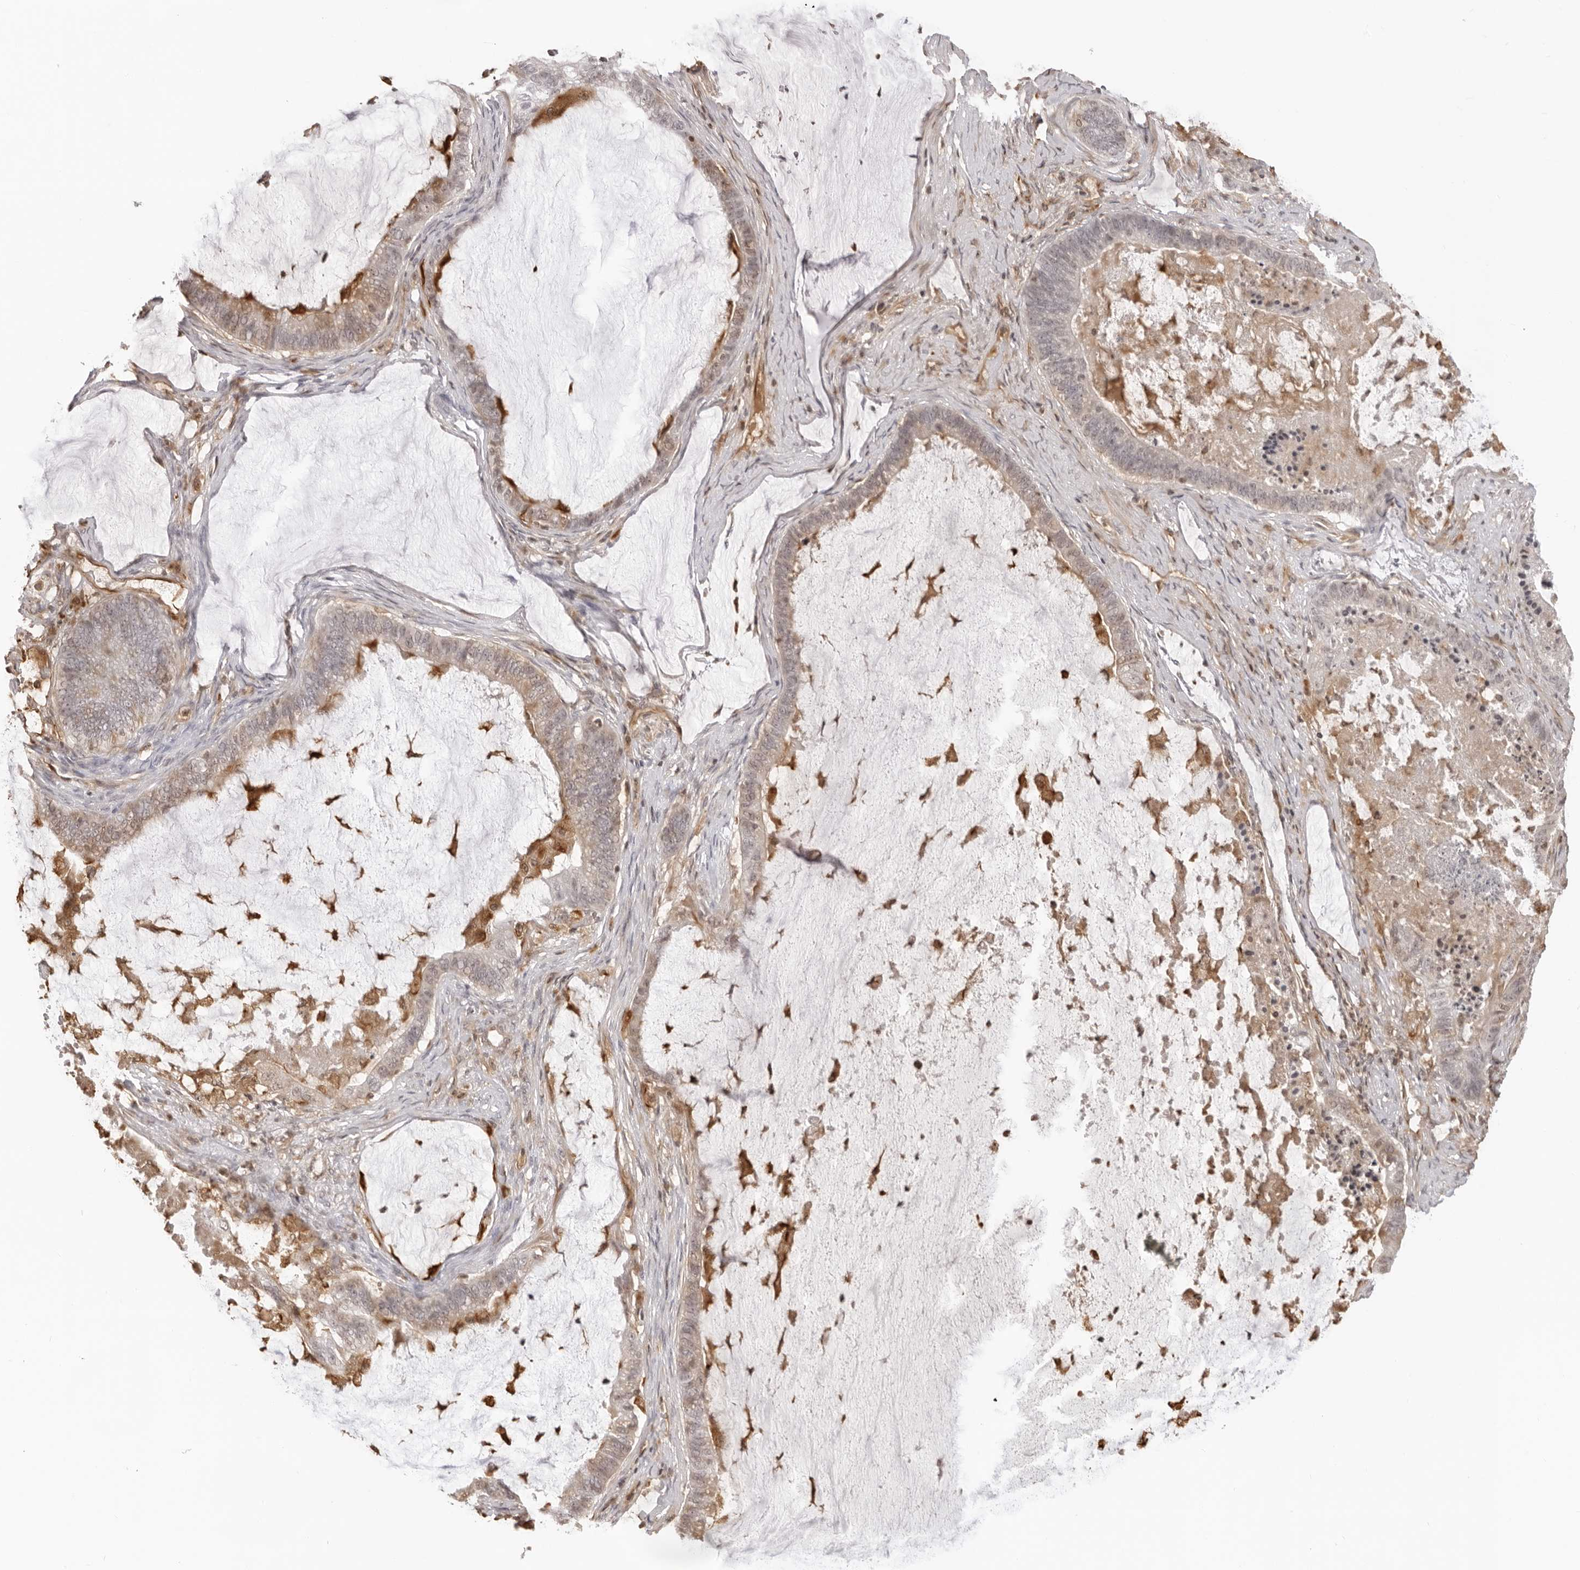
{"staining": {"intensity": "moderate", "quantity": "<25%", "location": "cytoplasmic/membranous,nuclear"}, "tissue": "ovarian cancer", "cell_type": "Tumor cells", "image_type": "cancer", "snomed": [{"axis": "morphology", "description": "Cystadenocarcinoma, mucinous, NOS"}, {"axis": "topography", "description": "Ovary"}], "caption": "This is a photomicrograph of immunohistochemistry (IHC) staining of ovarian mucinous cystadenocarcinoma, which shows moderate positivity in the cytoplasmic/membranous and nuclear of tumor cells.", "gene": "DYNLT5", "patient": {"sex": "female", "age": 61}}